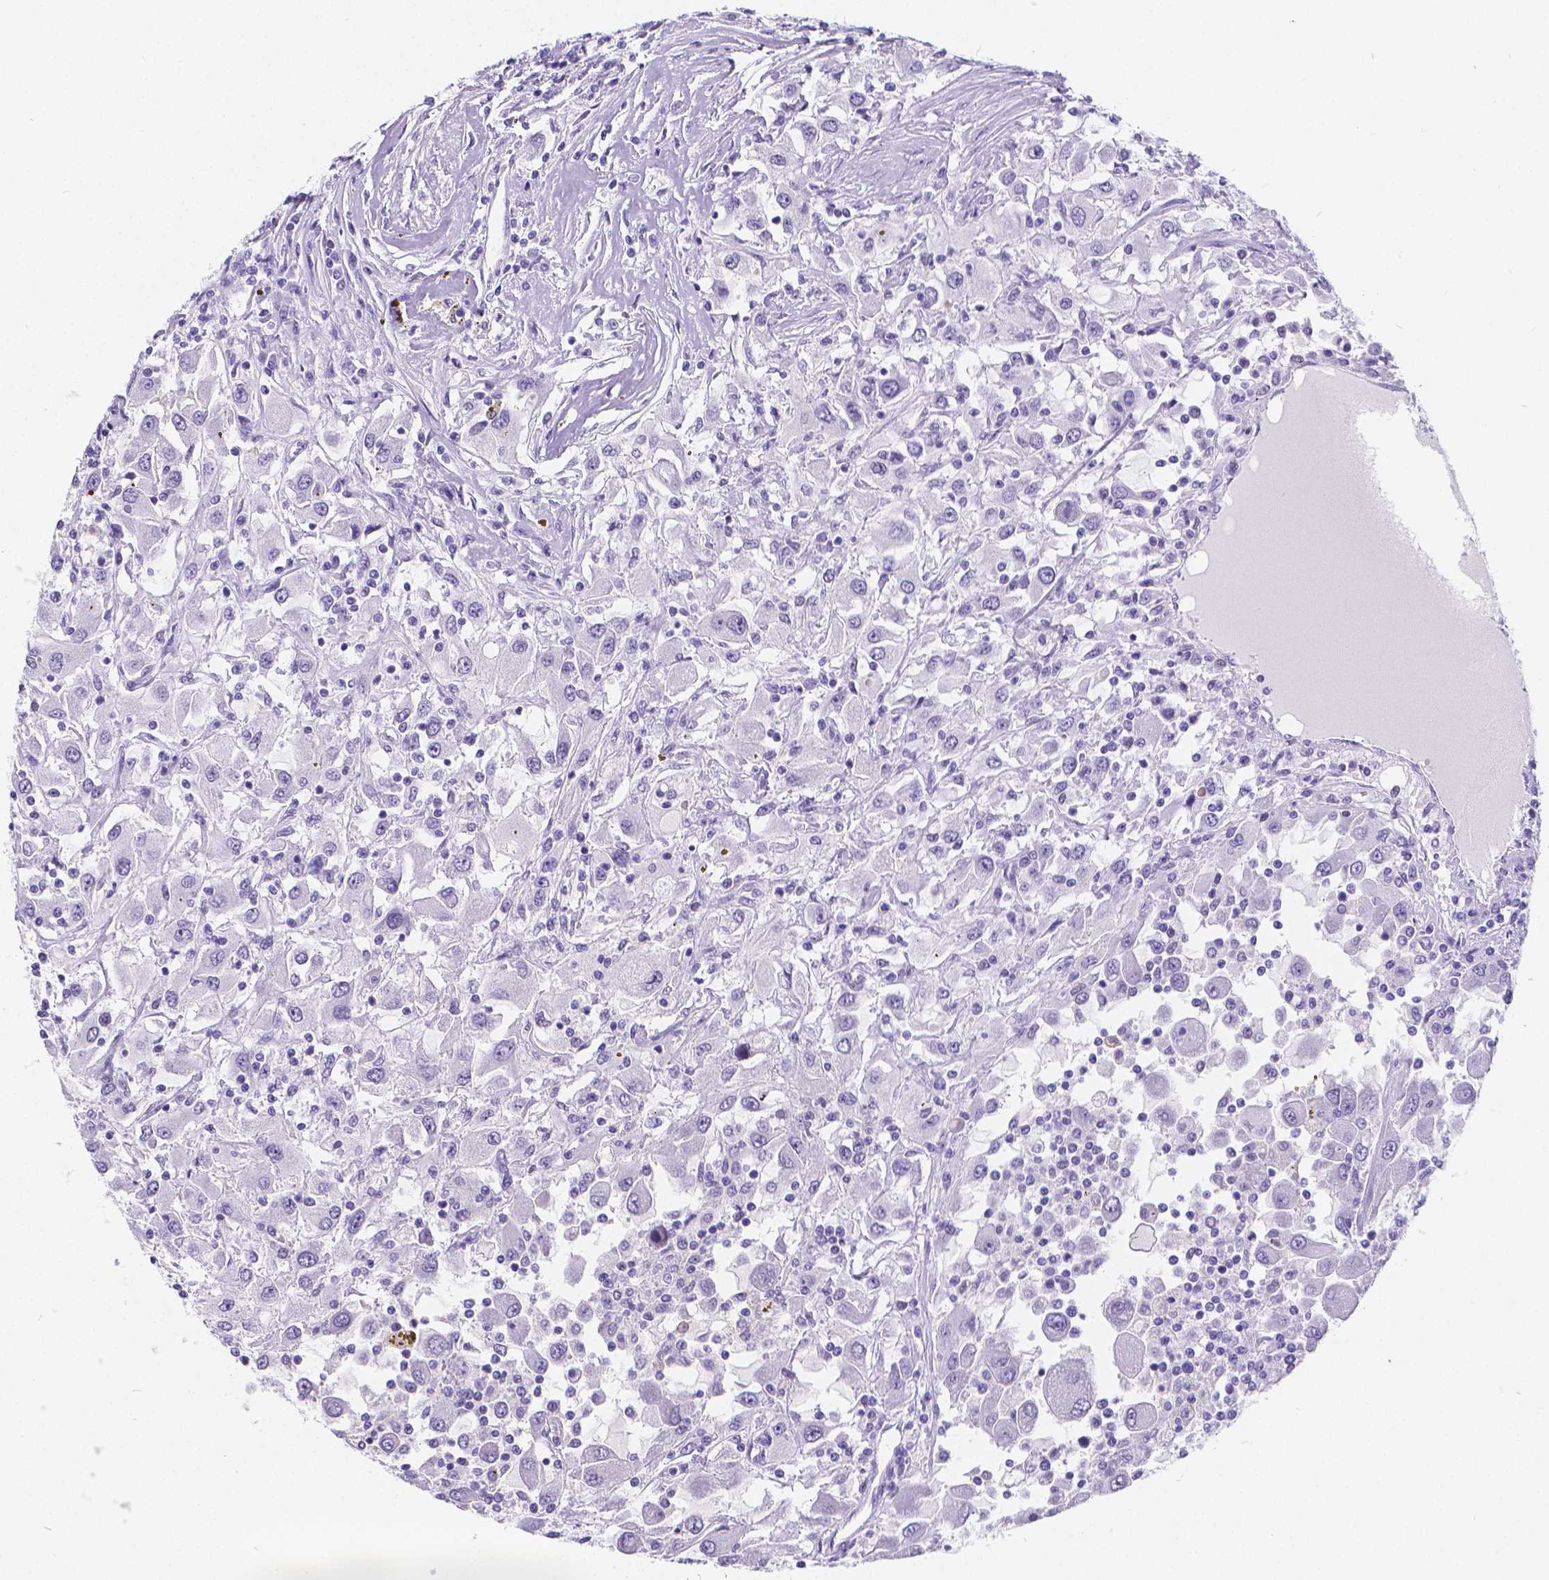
{"staining": {"intensity": "negative", "quantity": "none", "location": "none"}, "tissue": "renal cancer", "cell_type": "Tumor cells", "image_type": "cancer", "snomed": [{"axis": "morphology", "description": "Adenocarcinoma, NOS"}, {"axis": "topography", "description": "Kidney"}], "caption": "Renal cancer (adenocarcinoma) was stained to show a protein in brown. There is no significant positivity in tumor cells.", "gene": "MEF2C", "patient": {"sex": "female", "age": 67}}